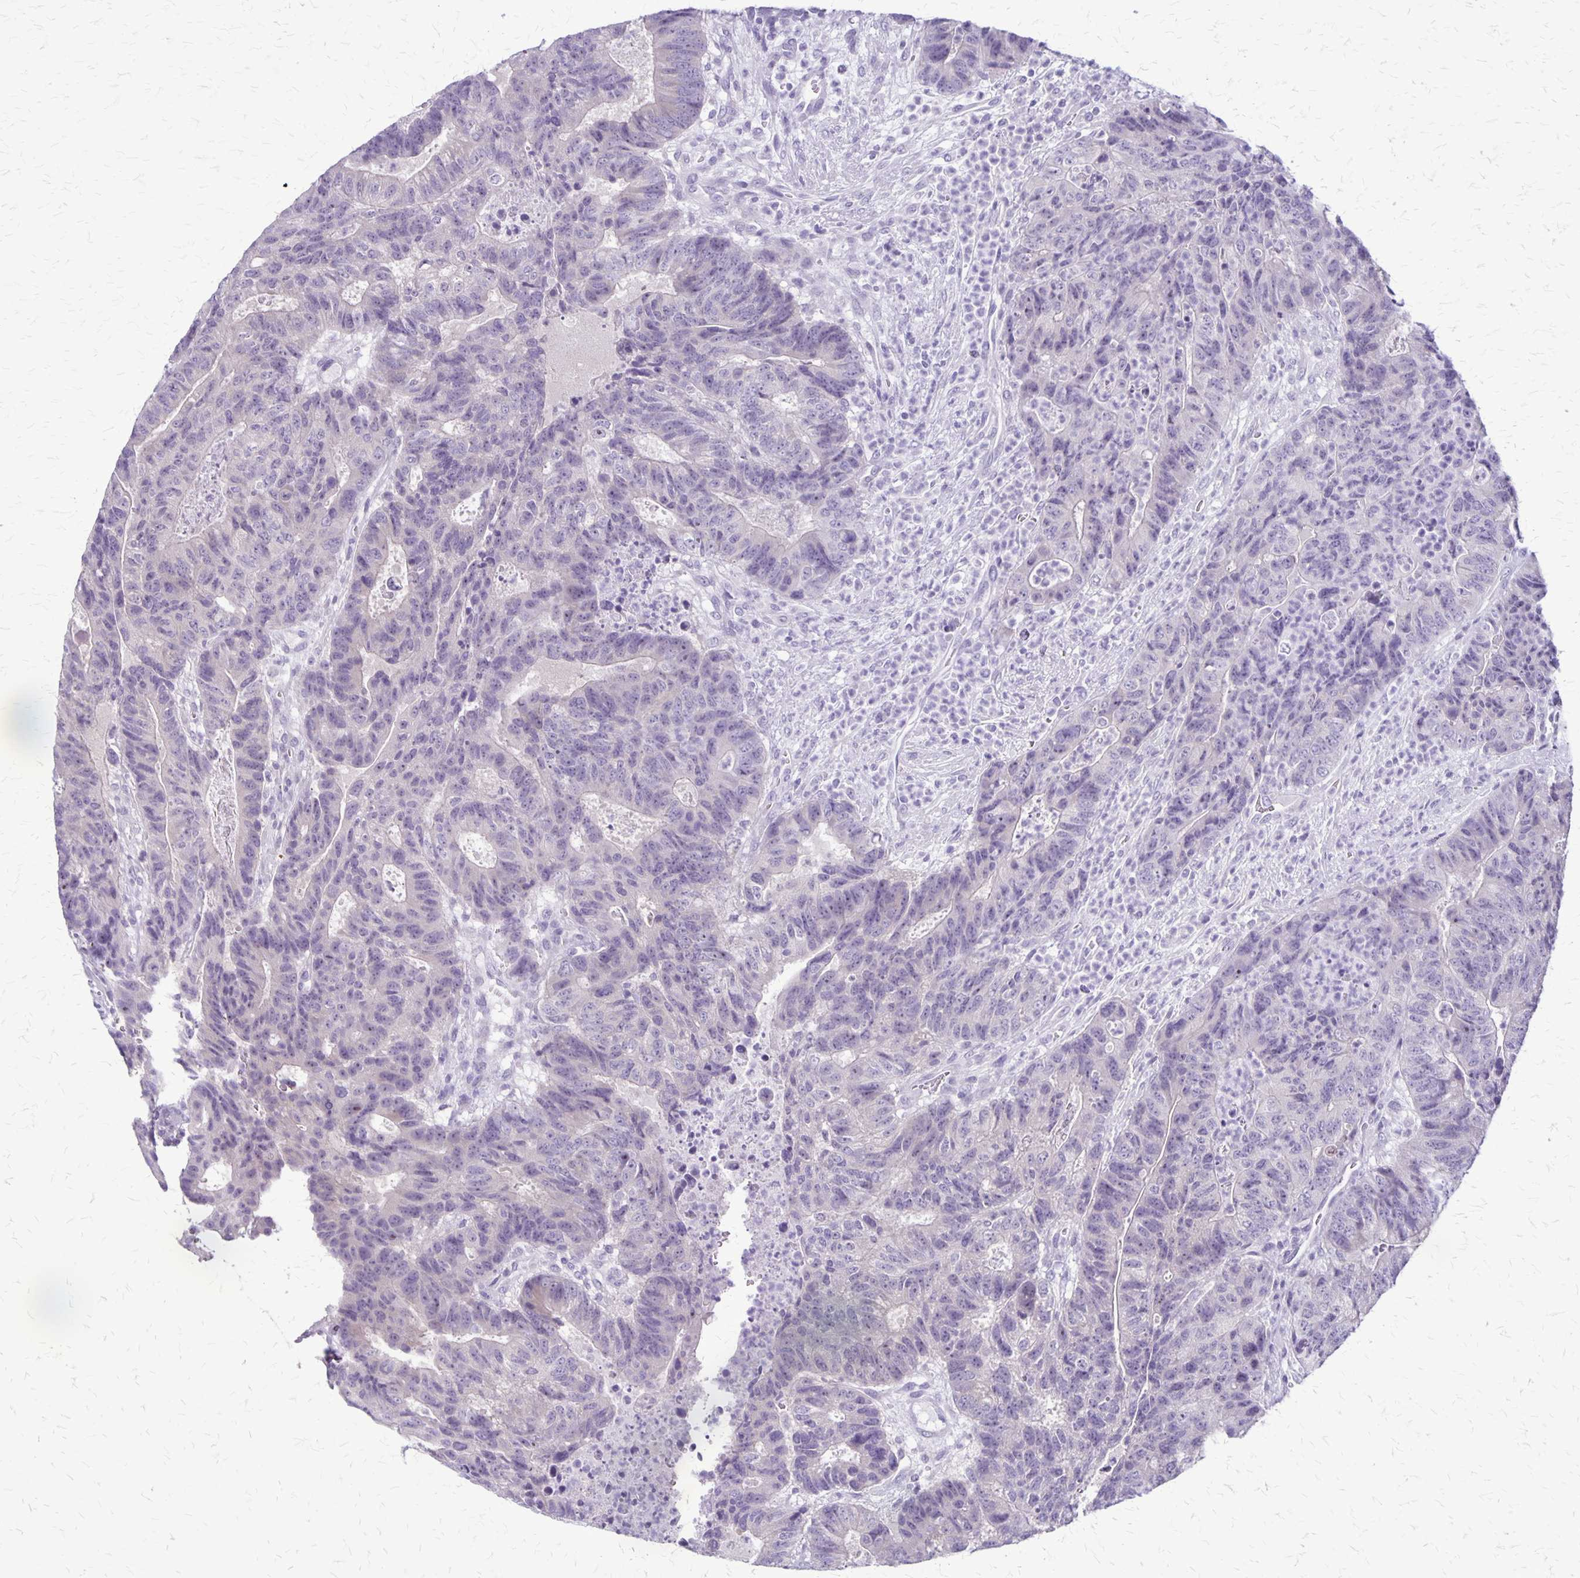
{"staining": {"intensity": "negative", "quantity": "none", "location": "none"}, "tissue": "colorectal cancer", "cell_type": "Tumor cells", "image_type": "cancer", "snomed": [{"axis": "morphology", "description": "Adenocarcinoma, NOS"}, {"axis": "topography", "description": "Colon"}], "caption": "Immunohistochemistry of colorectal cancer (adenocarcinoma) displays no expression in tumor cells. Brightfield microscopy of immunohistochemistry (IHC) stained with DAB (3,3'-diaminobenzidine) (brown) and hematoxylin (blue), captured at high magnification.", "gene": "PLXNB3", "patient": {"sex": "female", "age": 48}}